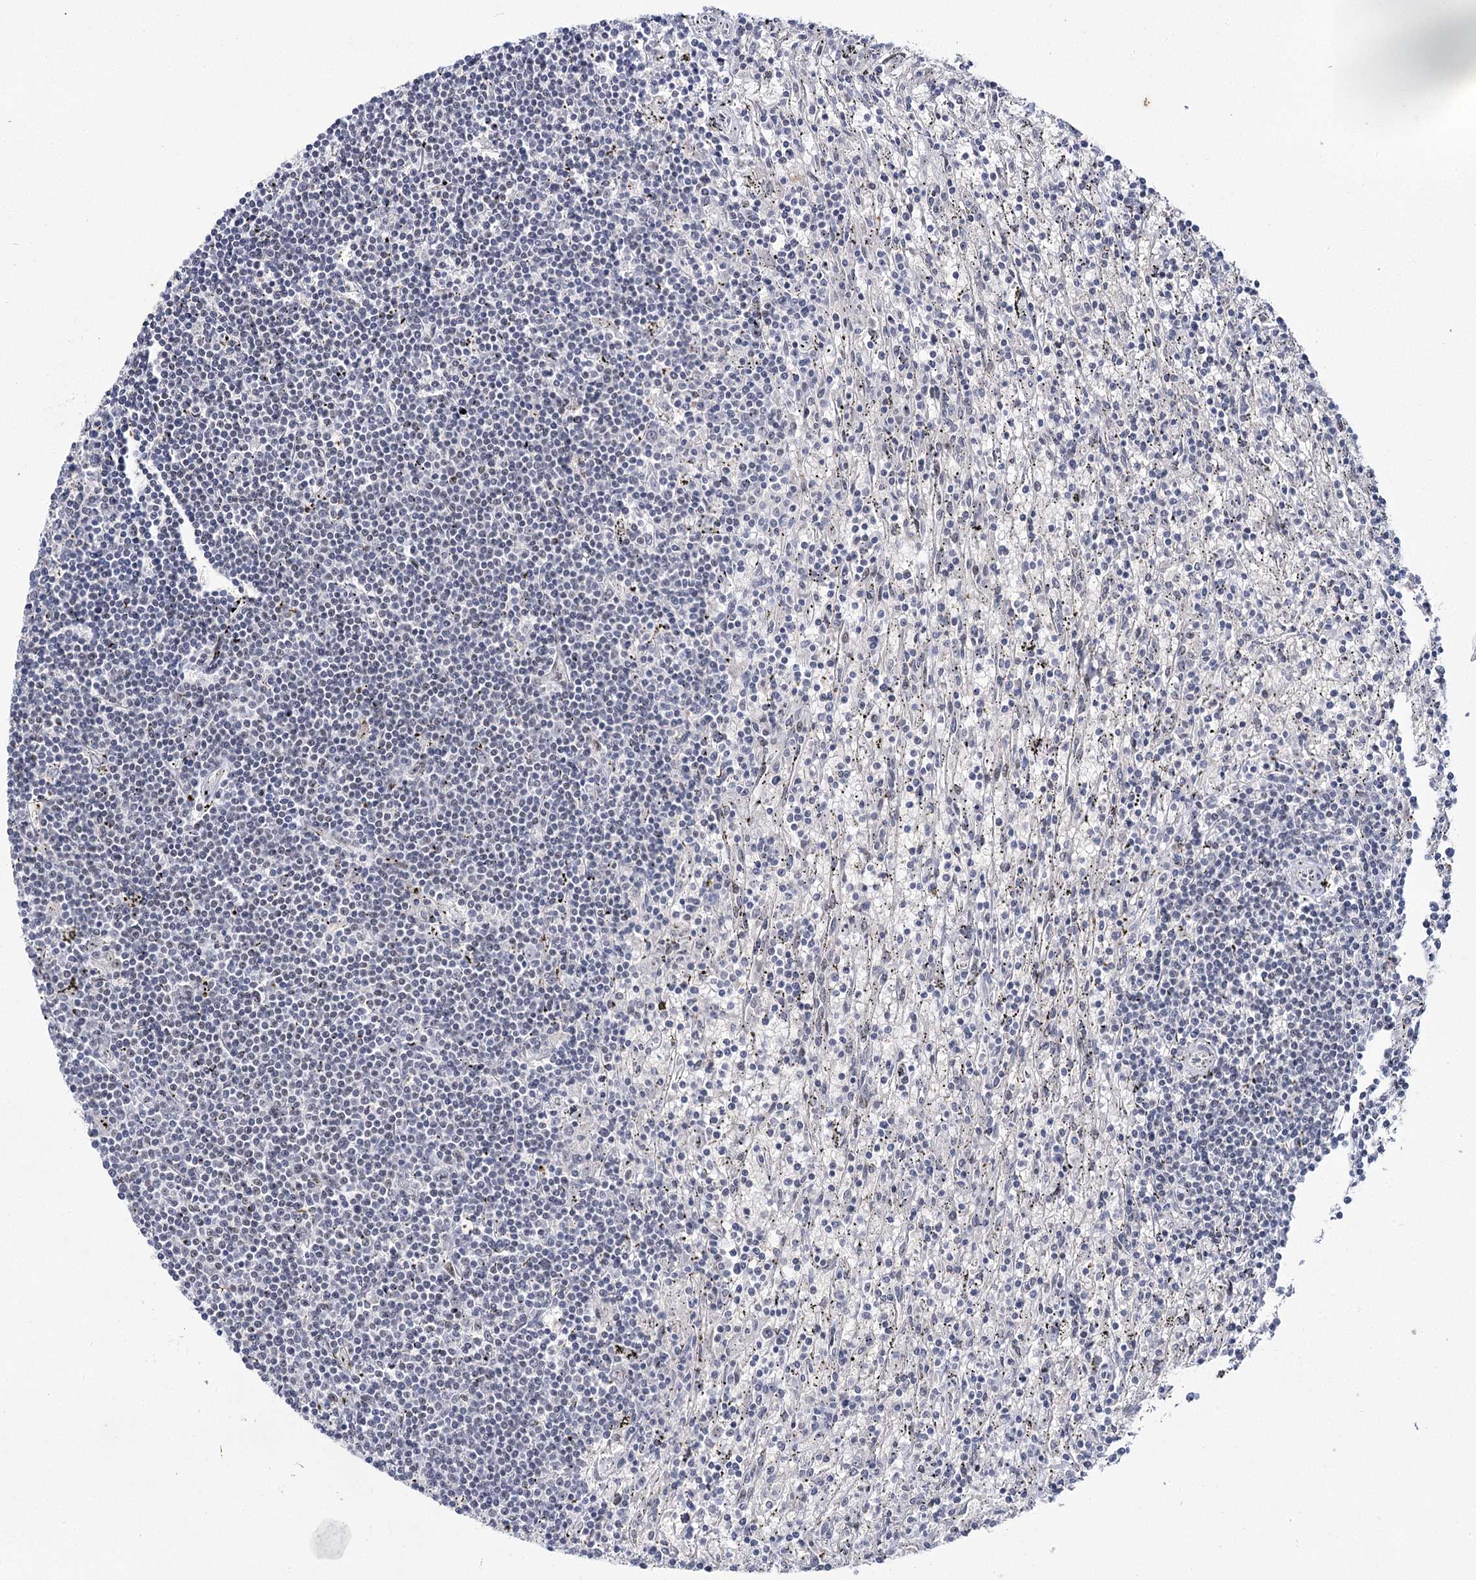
{"staining": {"intensity": "negative", "quantity": "none", "location": "none"}, "tissue": "lymphoma", "cell_type": "Tumor cells", "image_type": "cancer", "snomed": [{"axis": "morphology", "description": "Malignant lymphoma, non-Hodgkin's type, Low grade"}, {"axis": "topography", "description": "Spleen"}], "caption": "Immunohistochemistry micrograph of human low-grade malignant lymphoma, non-Hodgkin's type stained for a protein (brown), which exhibits no positivity in tumor cells.", "gene": "SCAF8", "patient": {"sex": "male", "age": 76}}